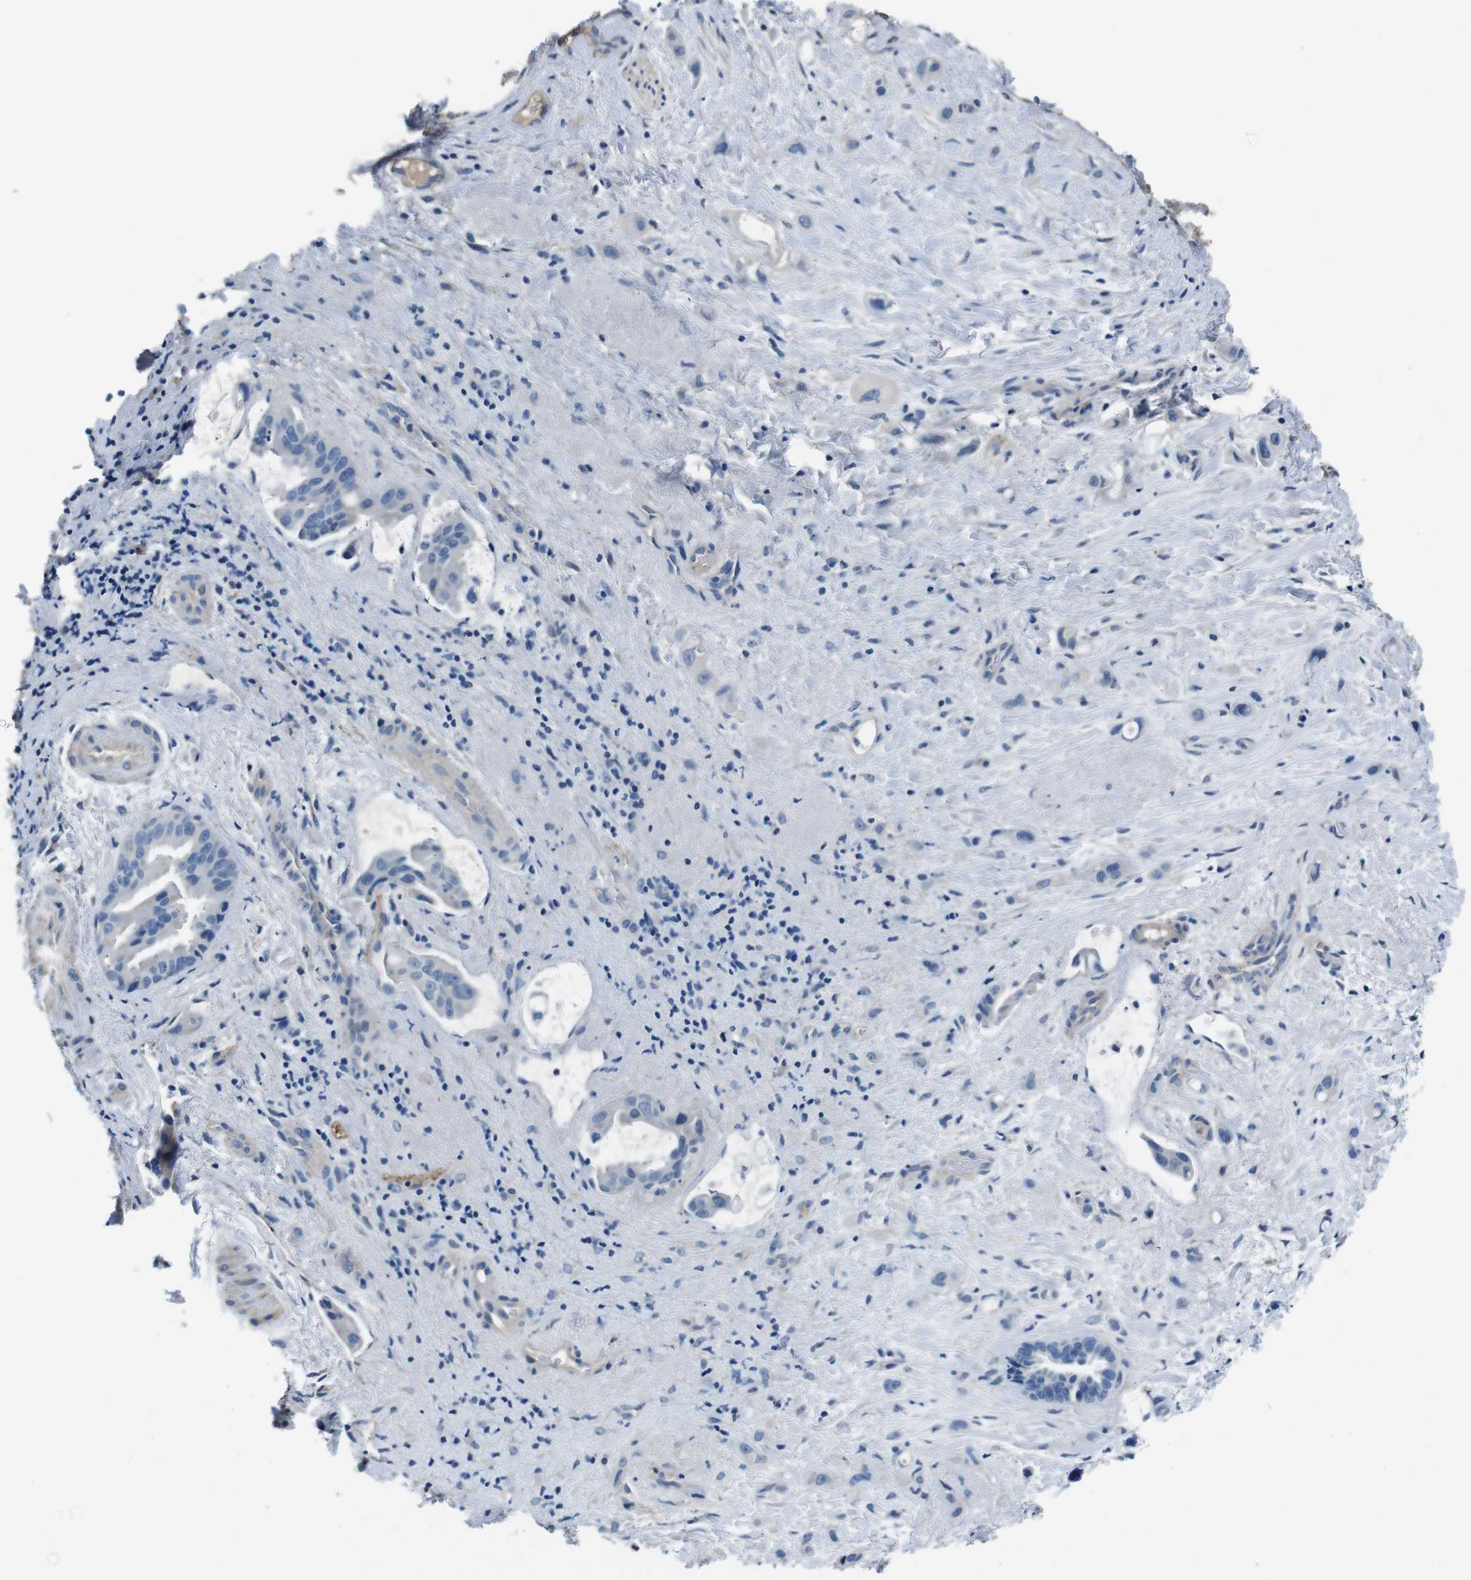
{"staining": {"intensity": "negative", "quantity": "none", "location": "none"}, "tissue": "liver cancer", "cell_type": "Tumor cells", "image_type": "cancer", "snomed": [{"axis": "morphology", "description": "Cholangiocarcinoma"}, {"axis": "topography", "description": "Liver"}], "caption": "Immunohistochemical staining of liver cancer demonstrates no significant staining in tumor cells.", "gene": "CASQ1", "patient": {"sex": "female", "age": 65}}